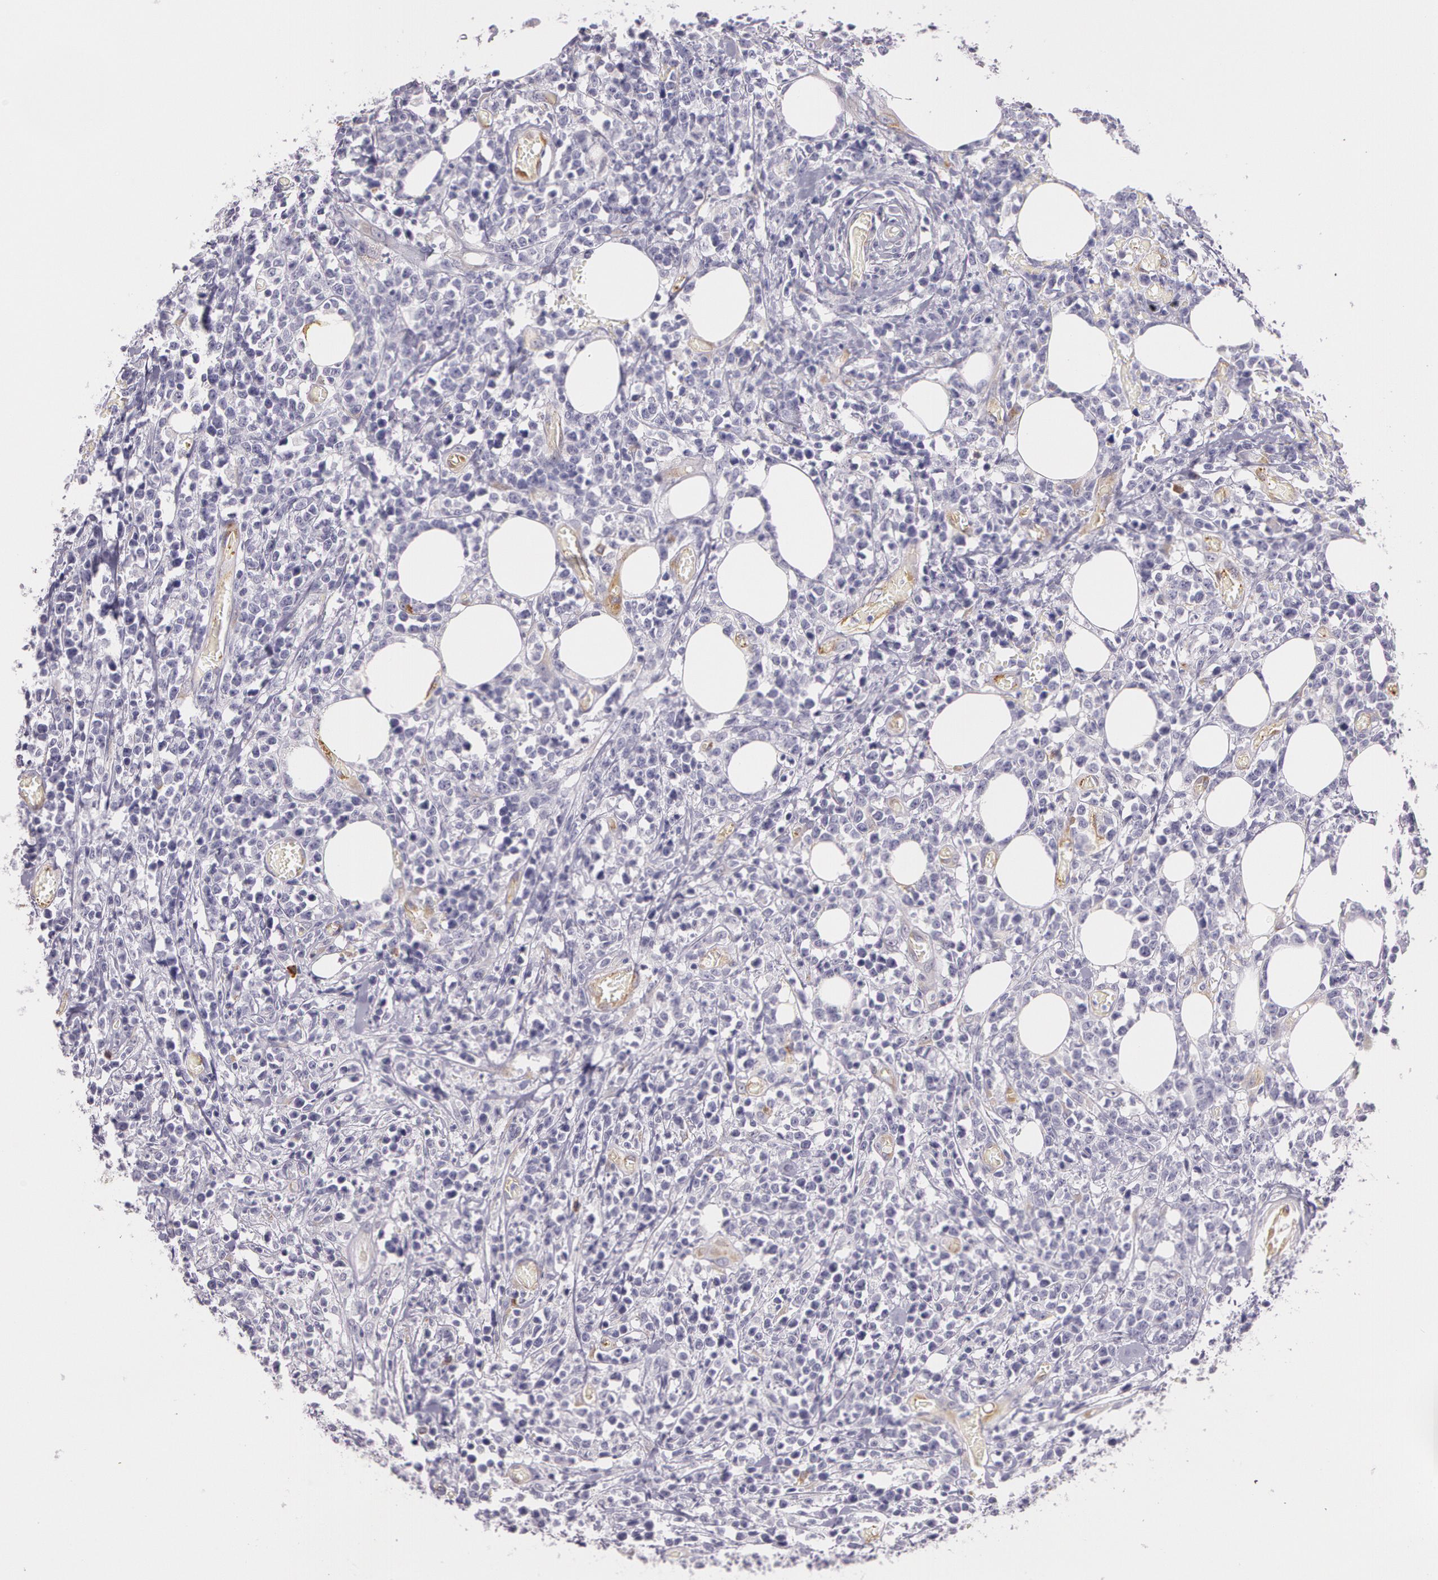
{"staining": {"intensity": "negative", "quantity": "none", "location": "none"}, "tissue": "lymphoma", "cell_type": "Tumor cells", "image_type": "cancer", "snomed": [{"axis": "morphology", "description": "Malignant lymphoma, non-Hodgkin's type, High grade"}, {"axis": "topography", "description": "Colon"}], "caption": "Immunohistochemical staining of lymphoma exhibits no significant expression in tumor cells.", "gene": "APP", "patient": {"sex": "male", "age": 82}}